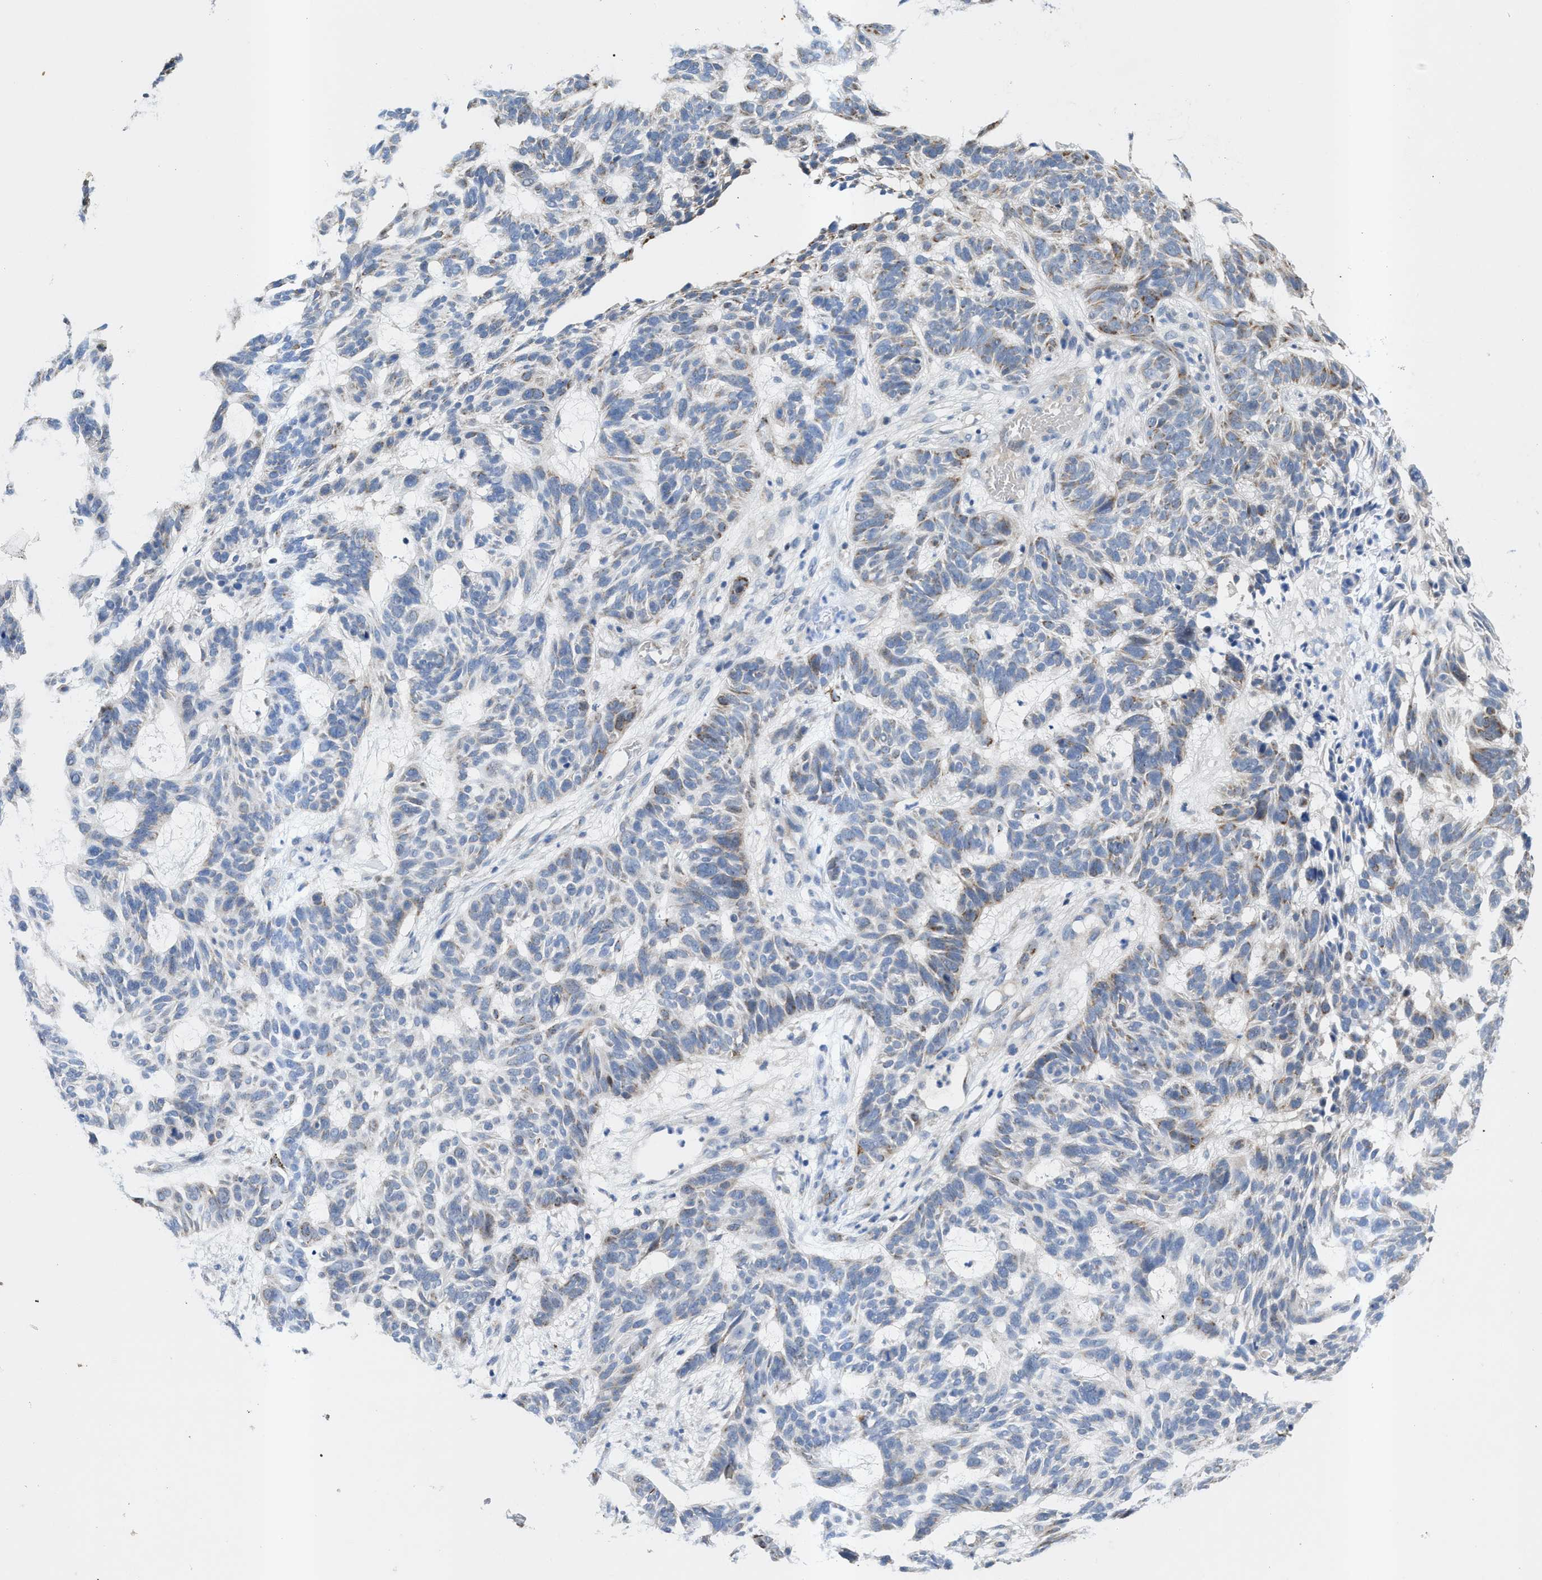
{"staining": {"intensity": "negative", "quantity": "none", "location": "none"}, "tissue": "skin cancer", "cell_type": "Tumor cells", "image_type": "cancer", "snomed": [{"axis": "morphology", "description": "Basal cell carcinoma"}, {"axis": "topography", "description": "Skin"}], "caption": "Immunohistochemical staining of human skin cancer (basal cell carcinoma) shows no significant staining in tumor cells.", "gene": "JAG1", "patient": {"sex": "male", "age": 85}}